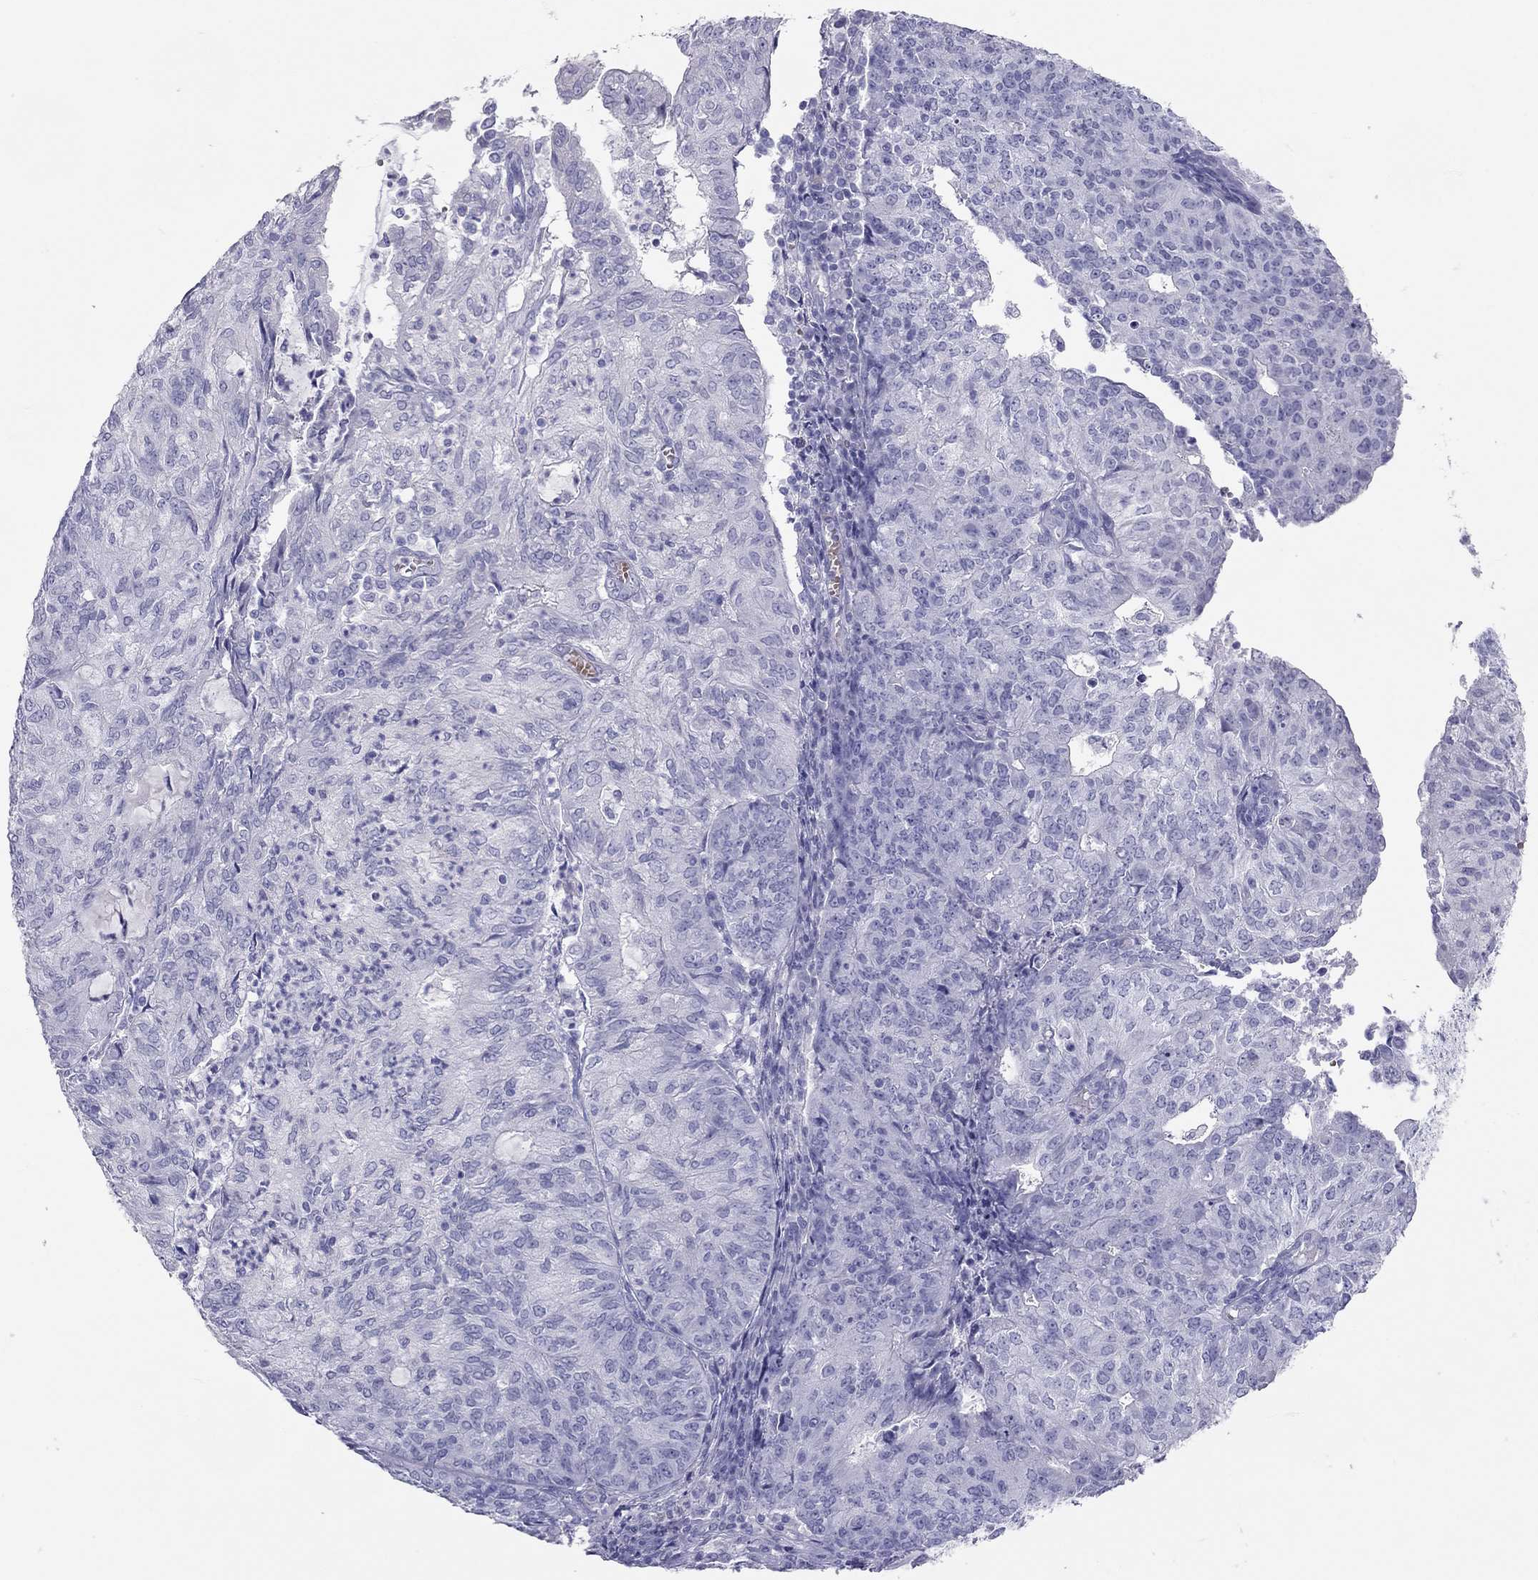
{"staining": {"intensity": "negative", "quantity": "none", "location": "none"}, "tissue": "endometrial cancer", "cell_type": "Tumor cells", "image_type": "cancer", "snomed": [{"axis": "morphology", "description": "Adenocarcinoma, NOS"}, {"axis": "topography", "description": "Endometrium"}], "caption": "Photomicrograph shows no significant protein expression in tumor cells of endometrial adenocarcinoma.", "gene": "TSHB", "patient": {"sex": "female", "age": 82}}